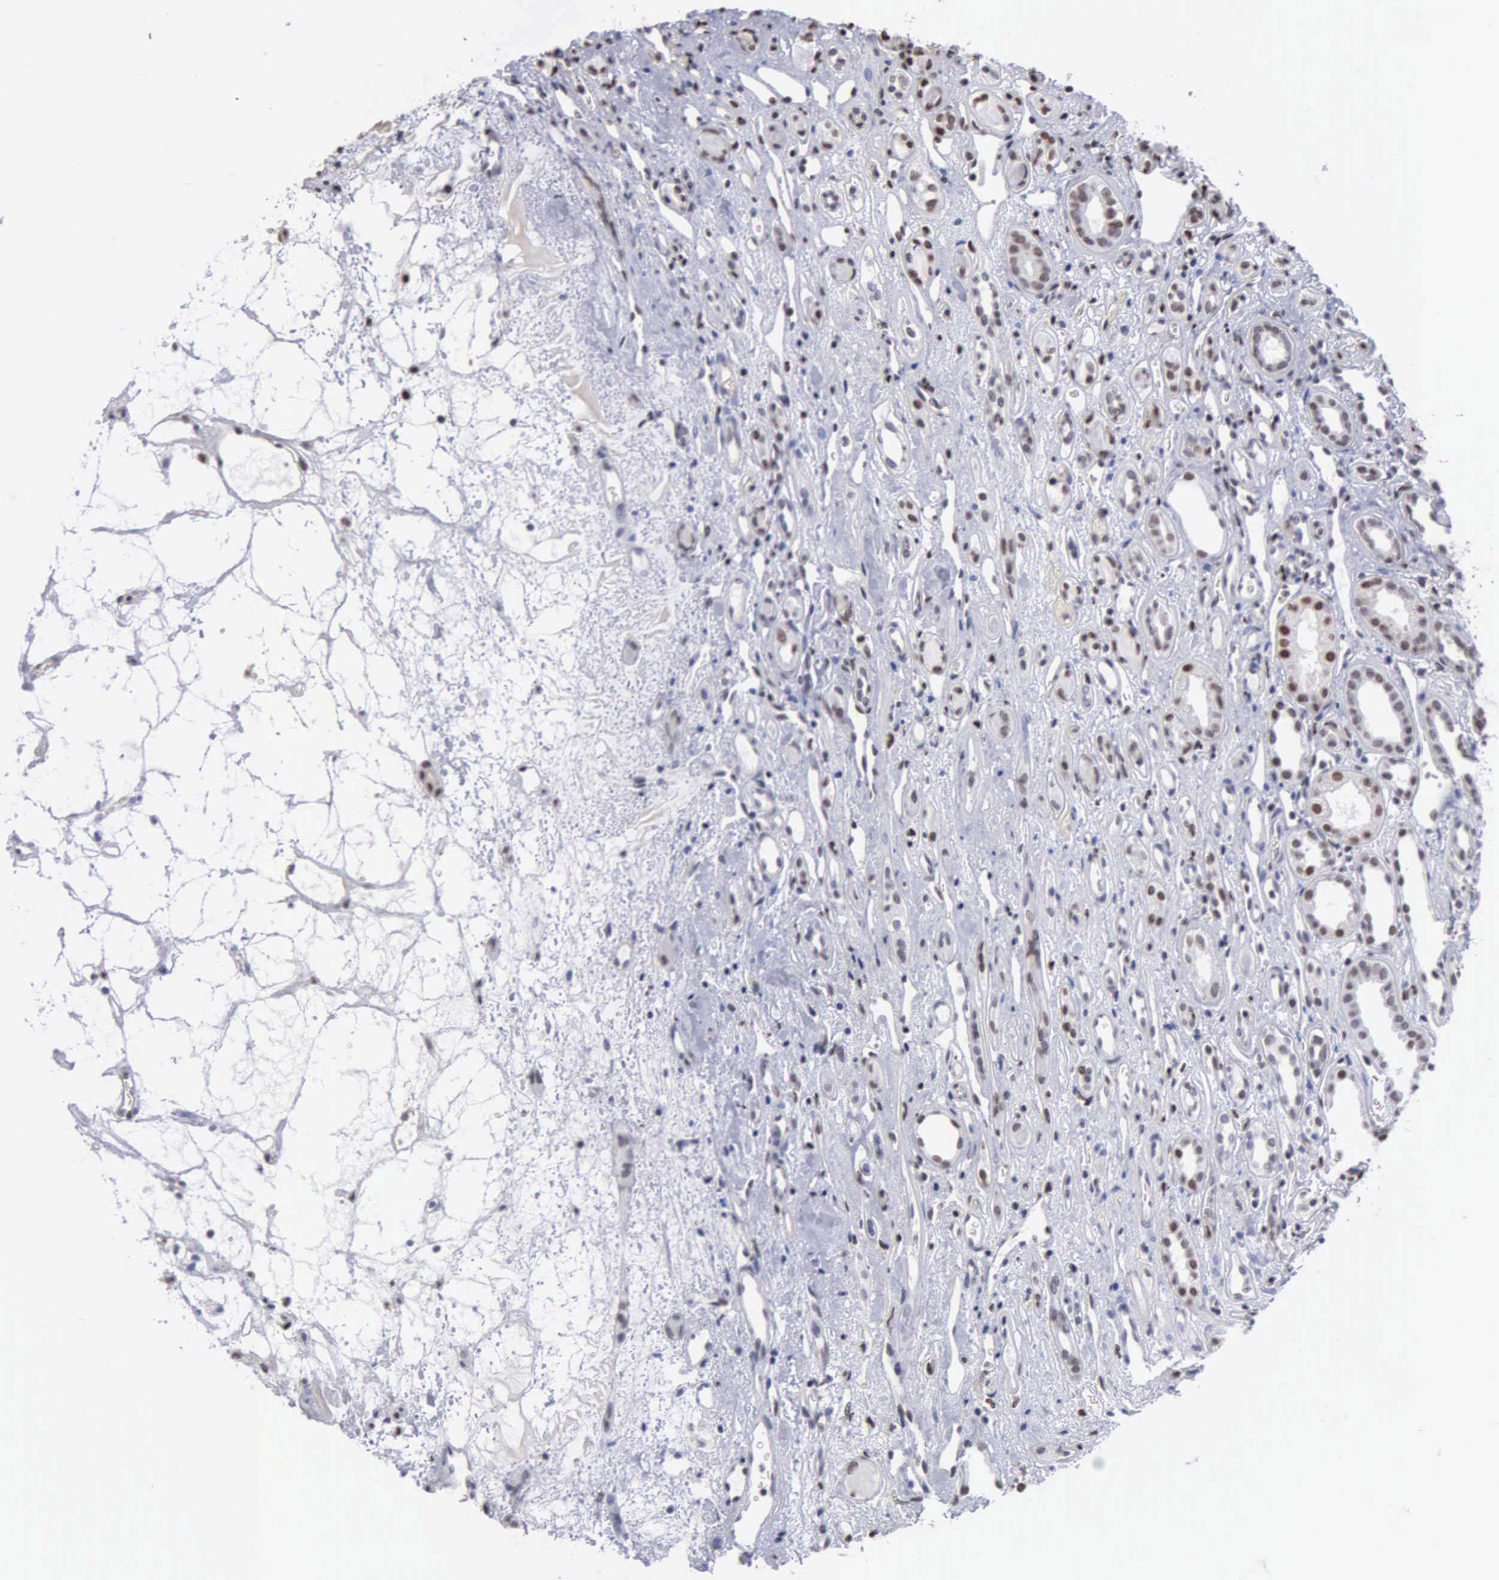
{"staining": {"intensity": "moderate", "quantity": "25%-75%", "location": "nuclear"}, "tissue": "renal cancer", "cell_type": "Tumor cells", "image_type": "cancer", "snomed": [{"axis": "morphology", "description": "Adenocarcinoma, NOS"}, {"axis": "topography", "description": "Kidney"}], "caption": "Protein staining by immunohistochemistry exhibits moderate nuclear staining in approximately 25%-75% of tumor cells in renal cancer (adenocarcinoma). (DAB (3,3'-diaminobenzidine) IHC, brown staining for protein, blue staining for nuclei).", "gene": "CCNG1", "patient": {"sex": "female", "age": 60}}